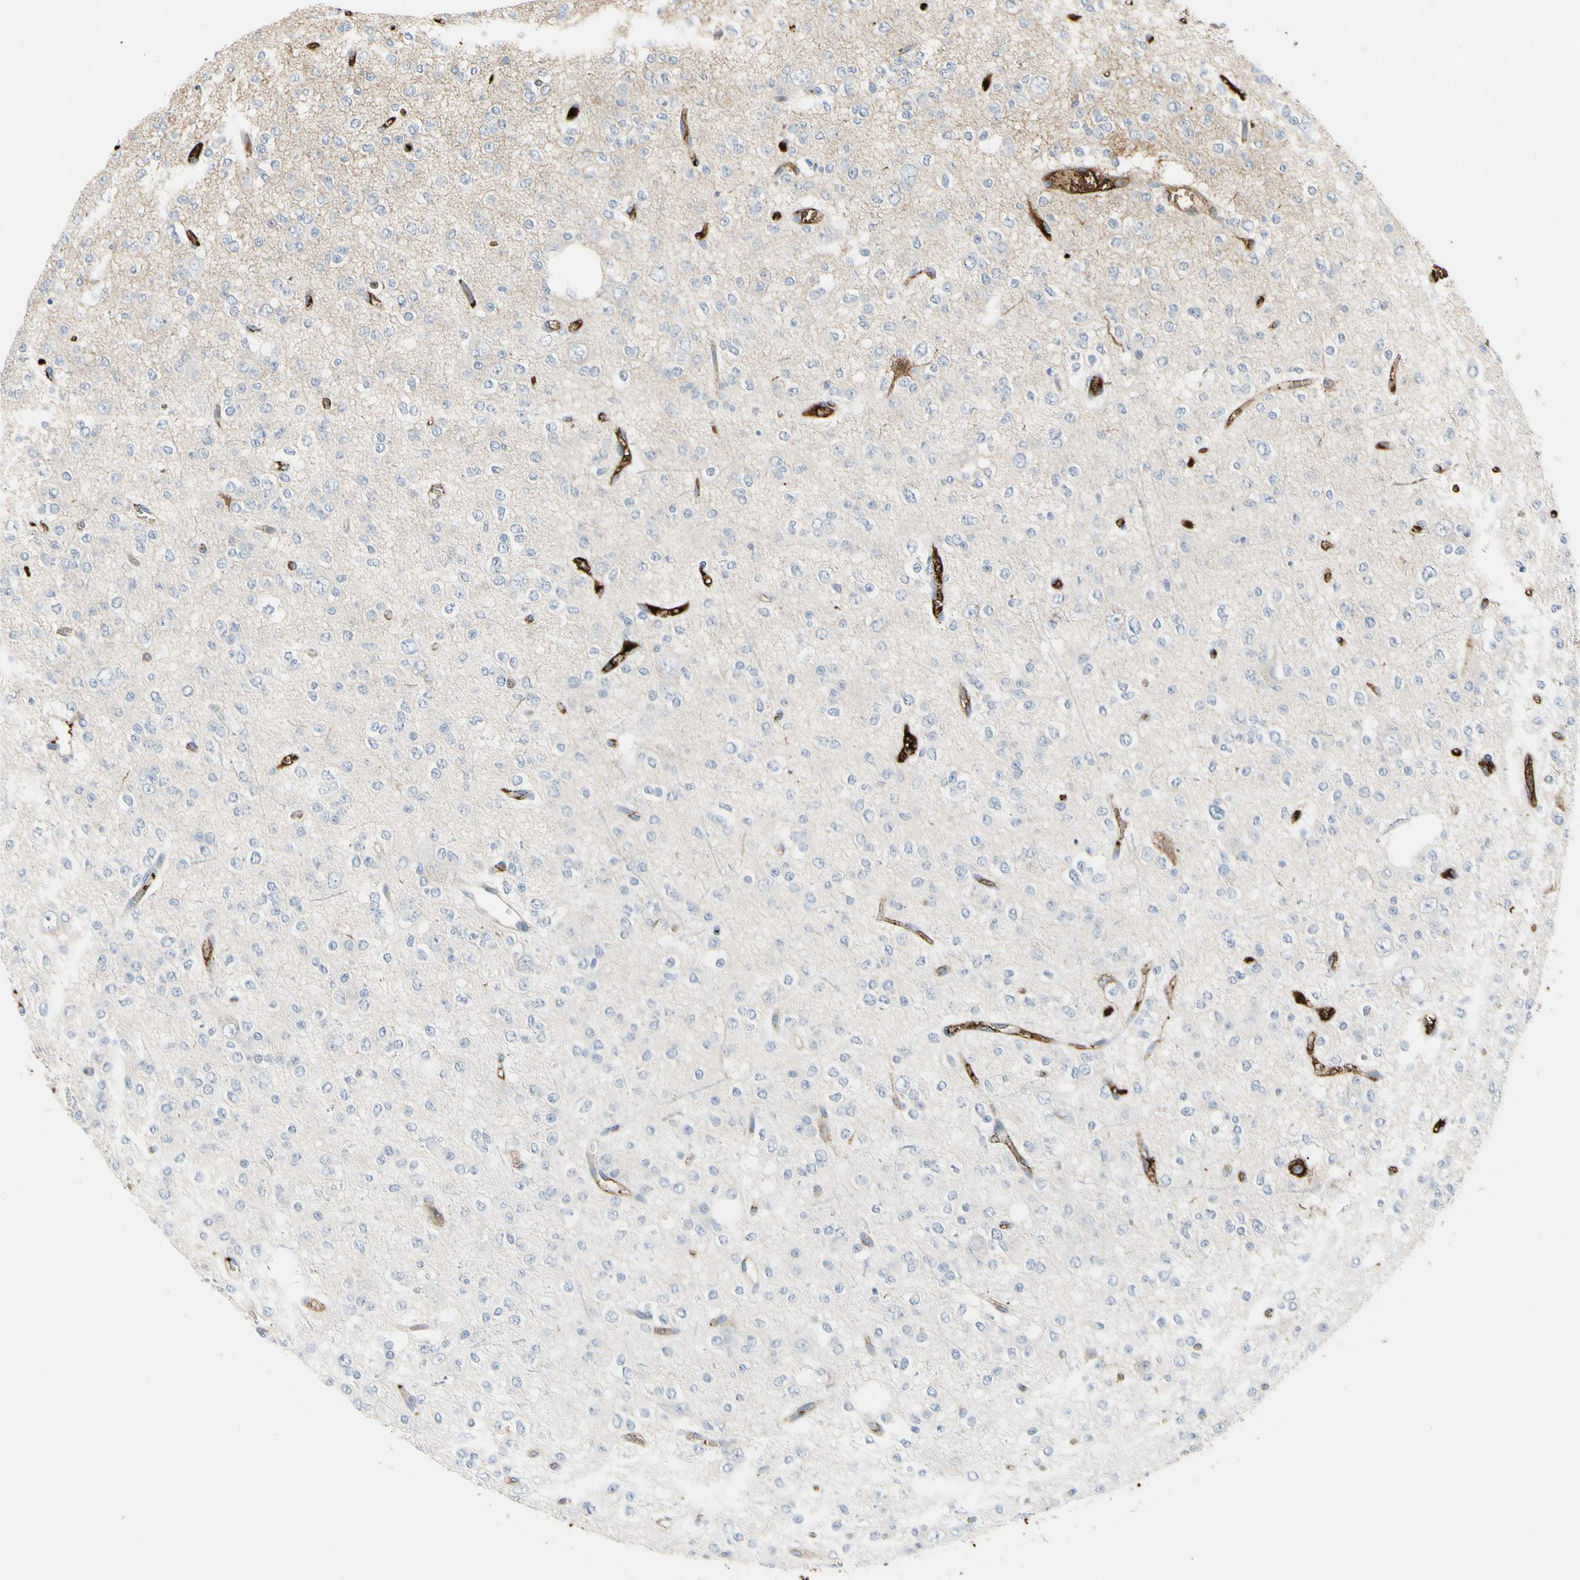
{"staining": {"intensity": "negative", "quantity": "none", "location": "none"}, "tissue": "glioma", "cell_type": "Tumor cells", "image_type": "cancer", "snomed": [{"axis": "morphology", "description": "Glioma, malignant, Low grade"}, {"axis": "topography", "description": "Brain"}], "caption": "The photomicrograph displays no significant staining in tumor cells of malignant low-grade glioma.", "gene": "FGB", "patient": {"sex": "male", "age": 38}}